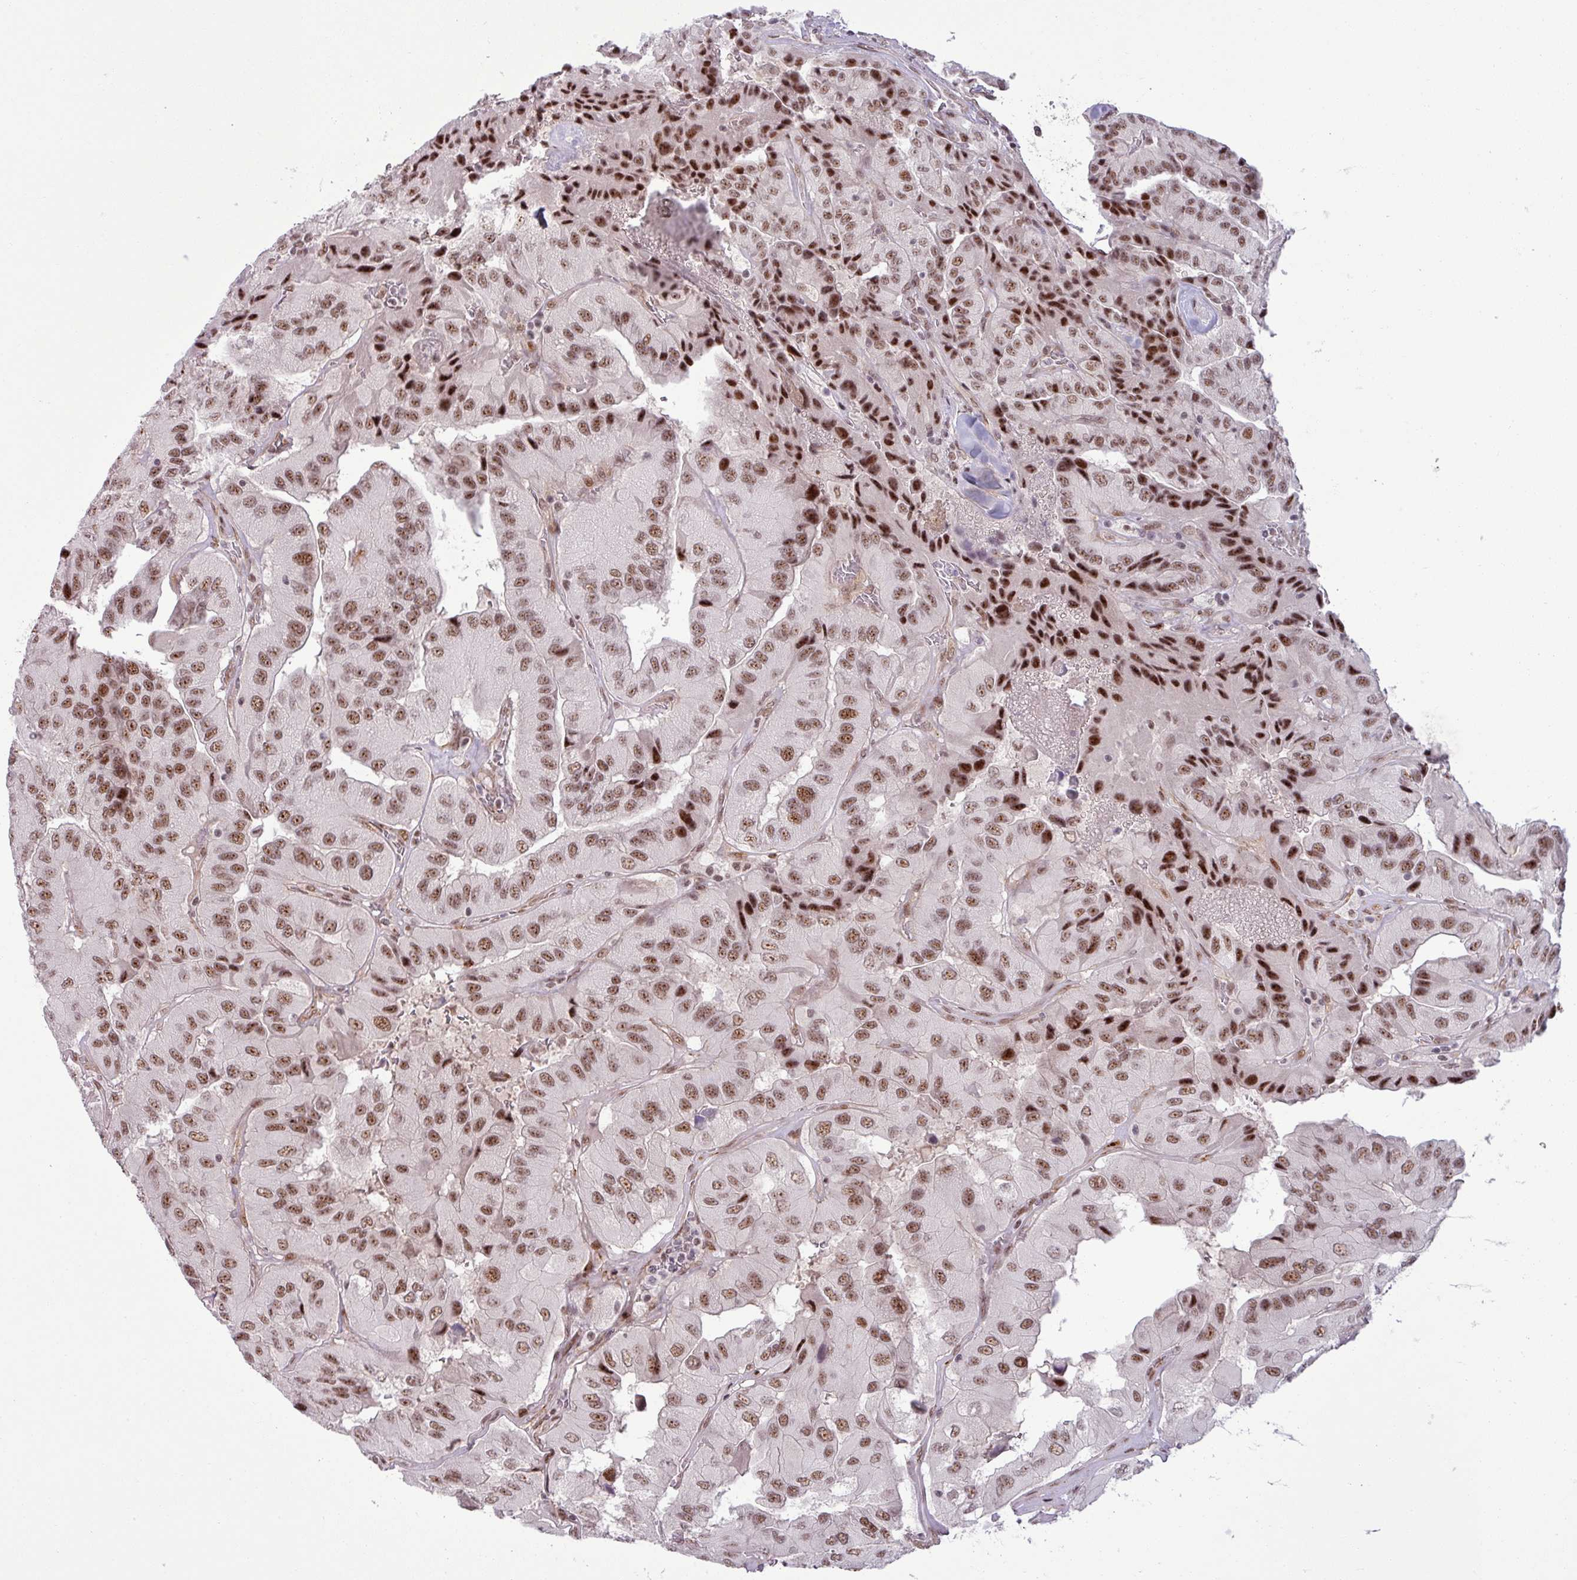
{"staining": {"intensity": "strong", "quantity": ">75%", "location": "nuclear"}, "tissue": "thyroid cancer", "cell_type": "Tumor cells", "image_type": "cancer", "snomed": [{"axis": "morphology", "description": "Normal tissue, NOS"}, {"axis": "morphology", "description": "Papillary adenocarcinoma, NOS"}, {"axis": "topography", "description": "Thyroid gland"}], "caption": "Papillary adenocarcinoma (thyroid) tissue exhibits strong nuclear positivity in approximately >75% of tumor cells, visualized by immunohistochemistry. Immunohistochemistry stains the protein of interest in brown and the nuclei are stained blue.", "gene": "PTPN20", "patient": {"sex": "female", "age": 59}}